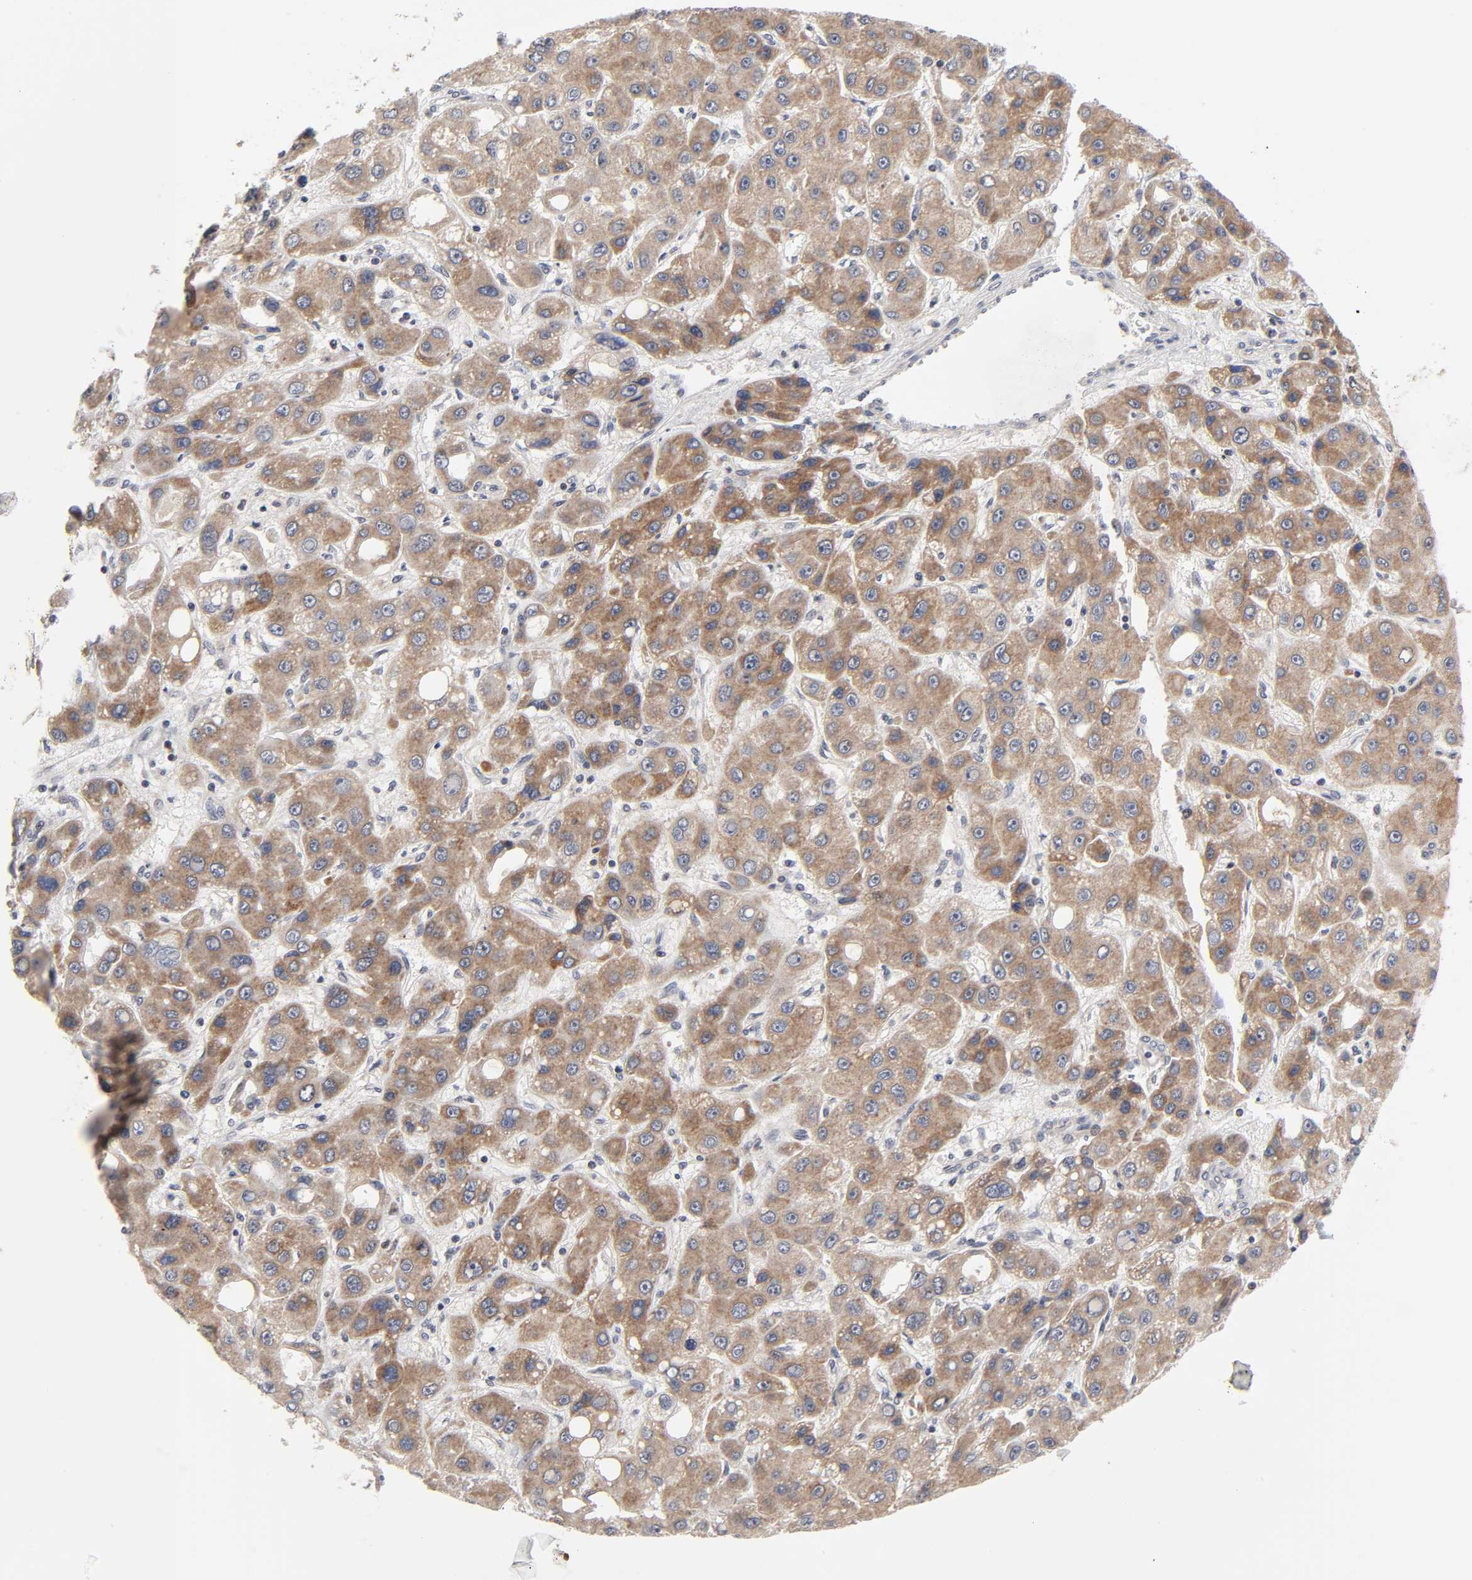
{"staining": {"intensity": "moderate", "quantity": ">75%", "location": "cytoplasmic/membranous"}, "tissue": "liver cancer", "cell_type": "Tumor cells", "image_type": "cancer", "snomed": [{"axis": "morphology", "description": "Carcinoma, Hepatocellular, NOS"}, {"axis": "topography", "description": "Liver"}], "caption": "IHC staining of liver cancer (hepatocellular carcinoma), which demonstrates medium levels of moderate cytoplasmic/membranous expression in about >75% of tumor cells indicating moderate cytoplasmic/membranous protein expression. The staining was performed using DAB (brown) for protein detection and nuclei were counterstained in hematoxylin (blue).", "gene": "AUH", "patient": {"sex": "male", "age": 55}}